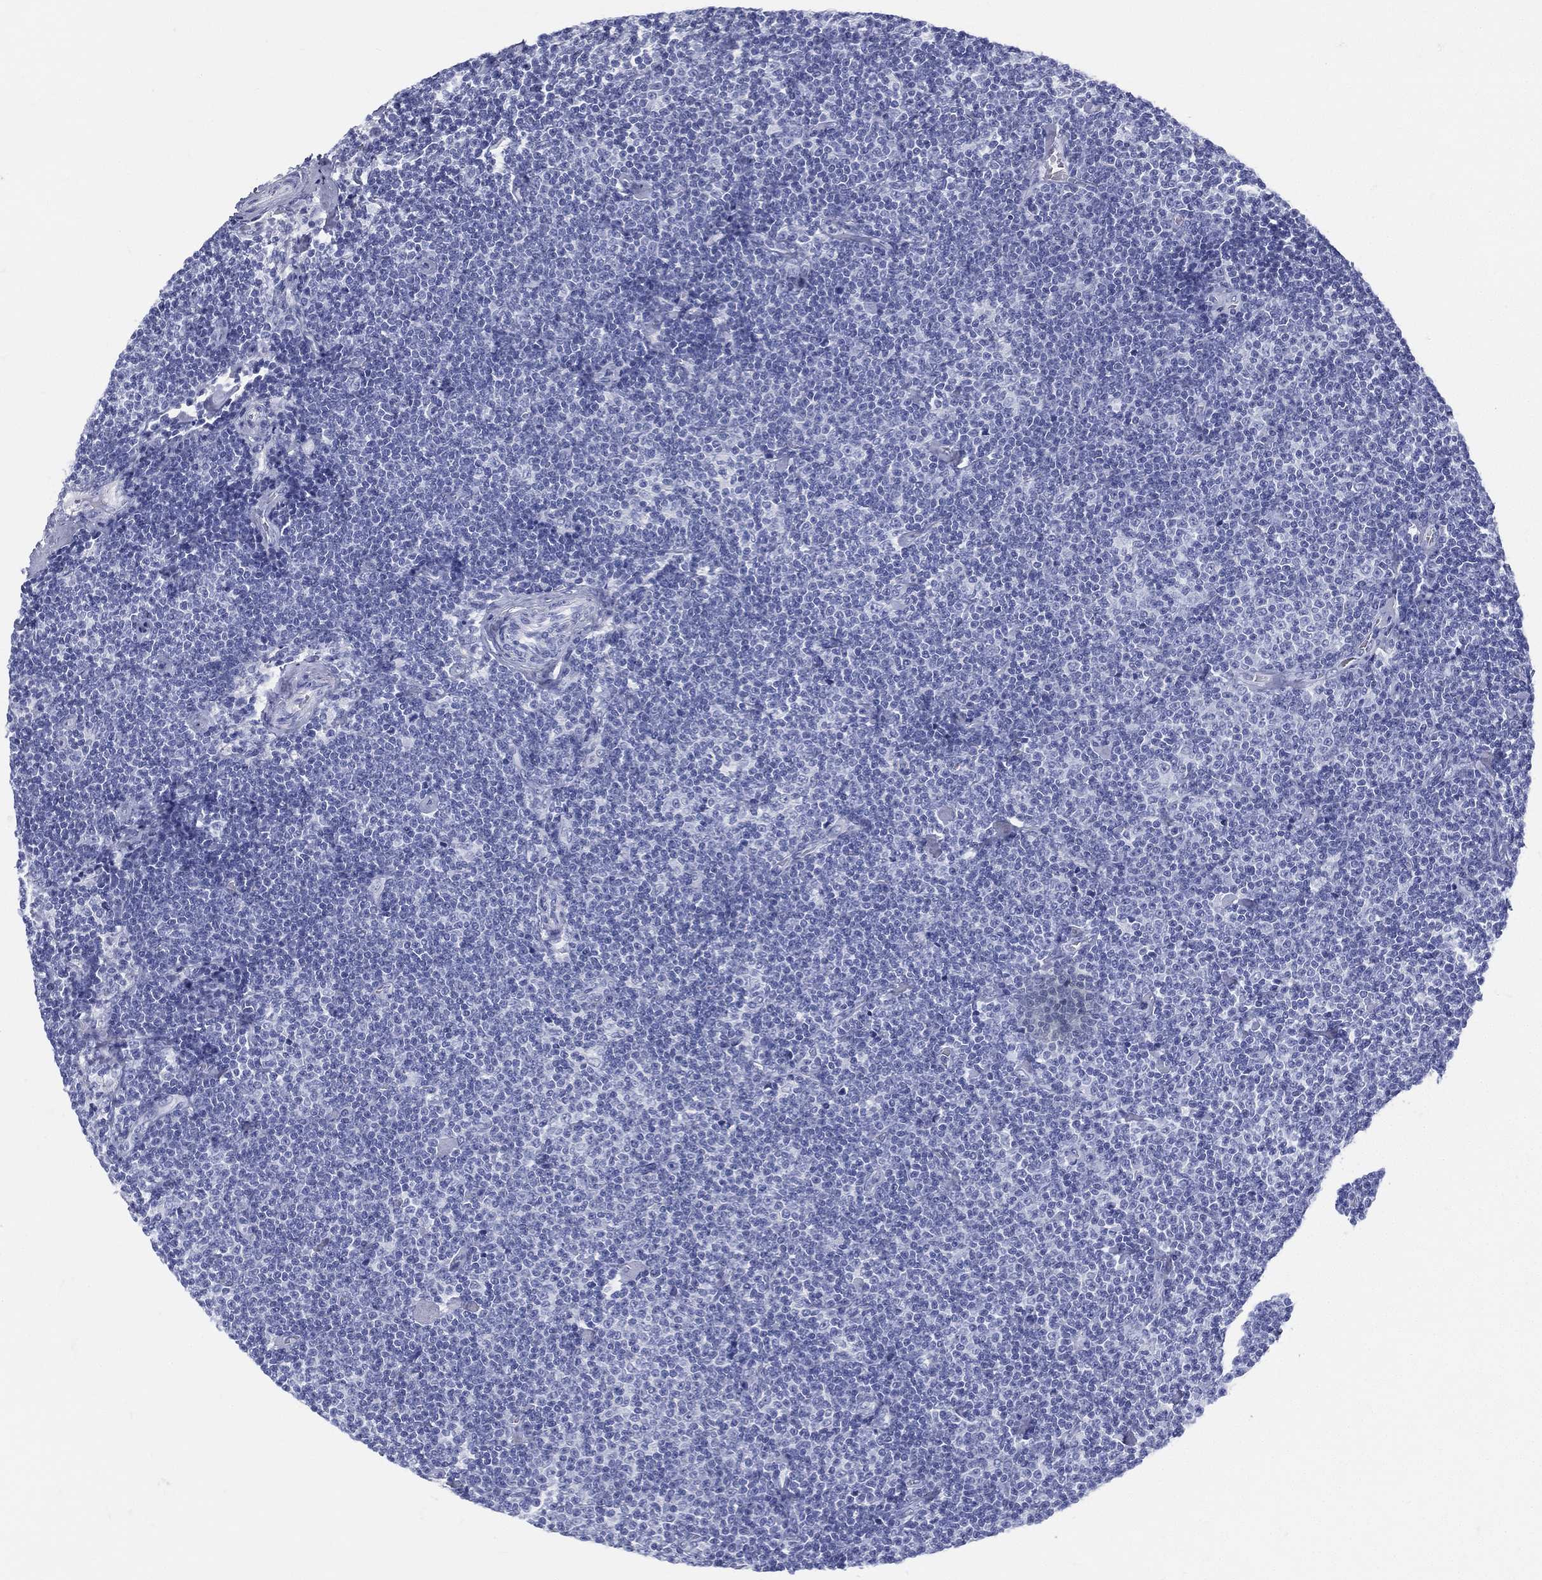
{"staining": {"intensity": "negative", "quantity": "none", "location": "none"}, "tissue": "lymphoma", "cell_type": "Tumor cells", "image_type": "cancer", "snomed": [{"axis": "morphology", "description": "Malignant lymphoma, non-Hodgkin's type, Low grade"}, {"axis": "topography", "description": "Lymph node"}], "caption": "Micrograph shows no significant protein expression in tumor cells of low-grade malignant lymphoma, non-Hodgkin's type.", "gene": "ETNPPL", "patient": {"sex": "male", "age": 81}}